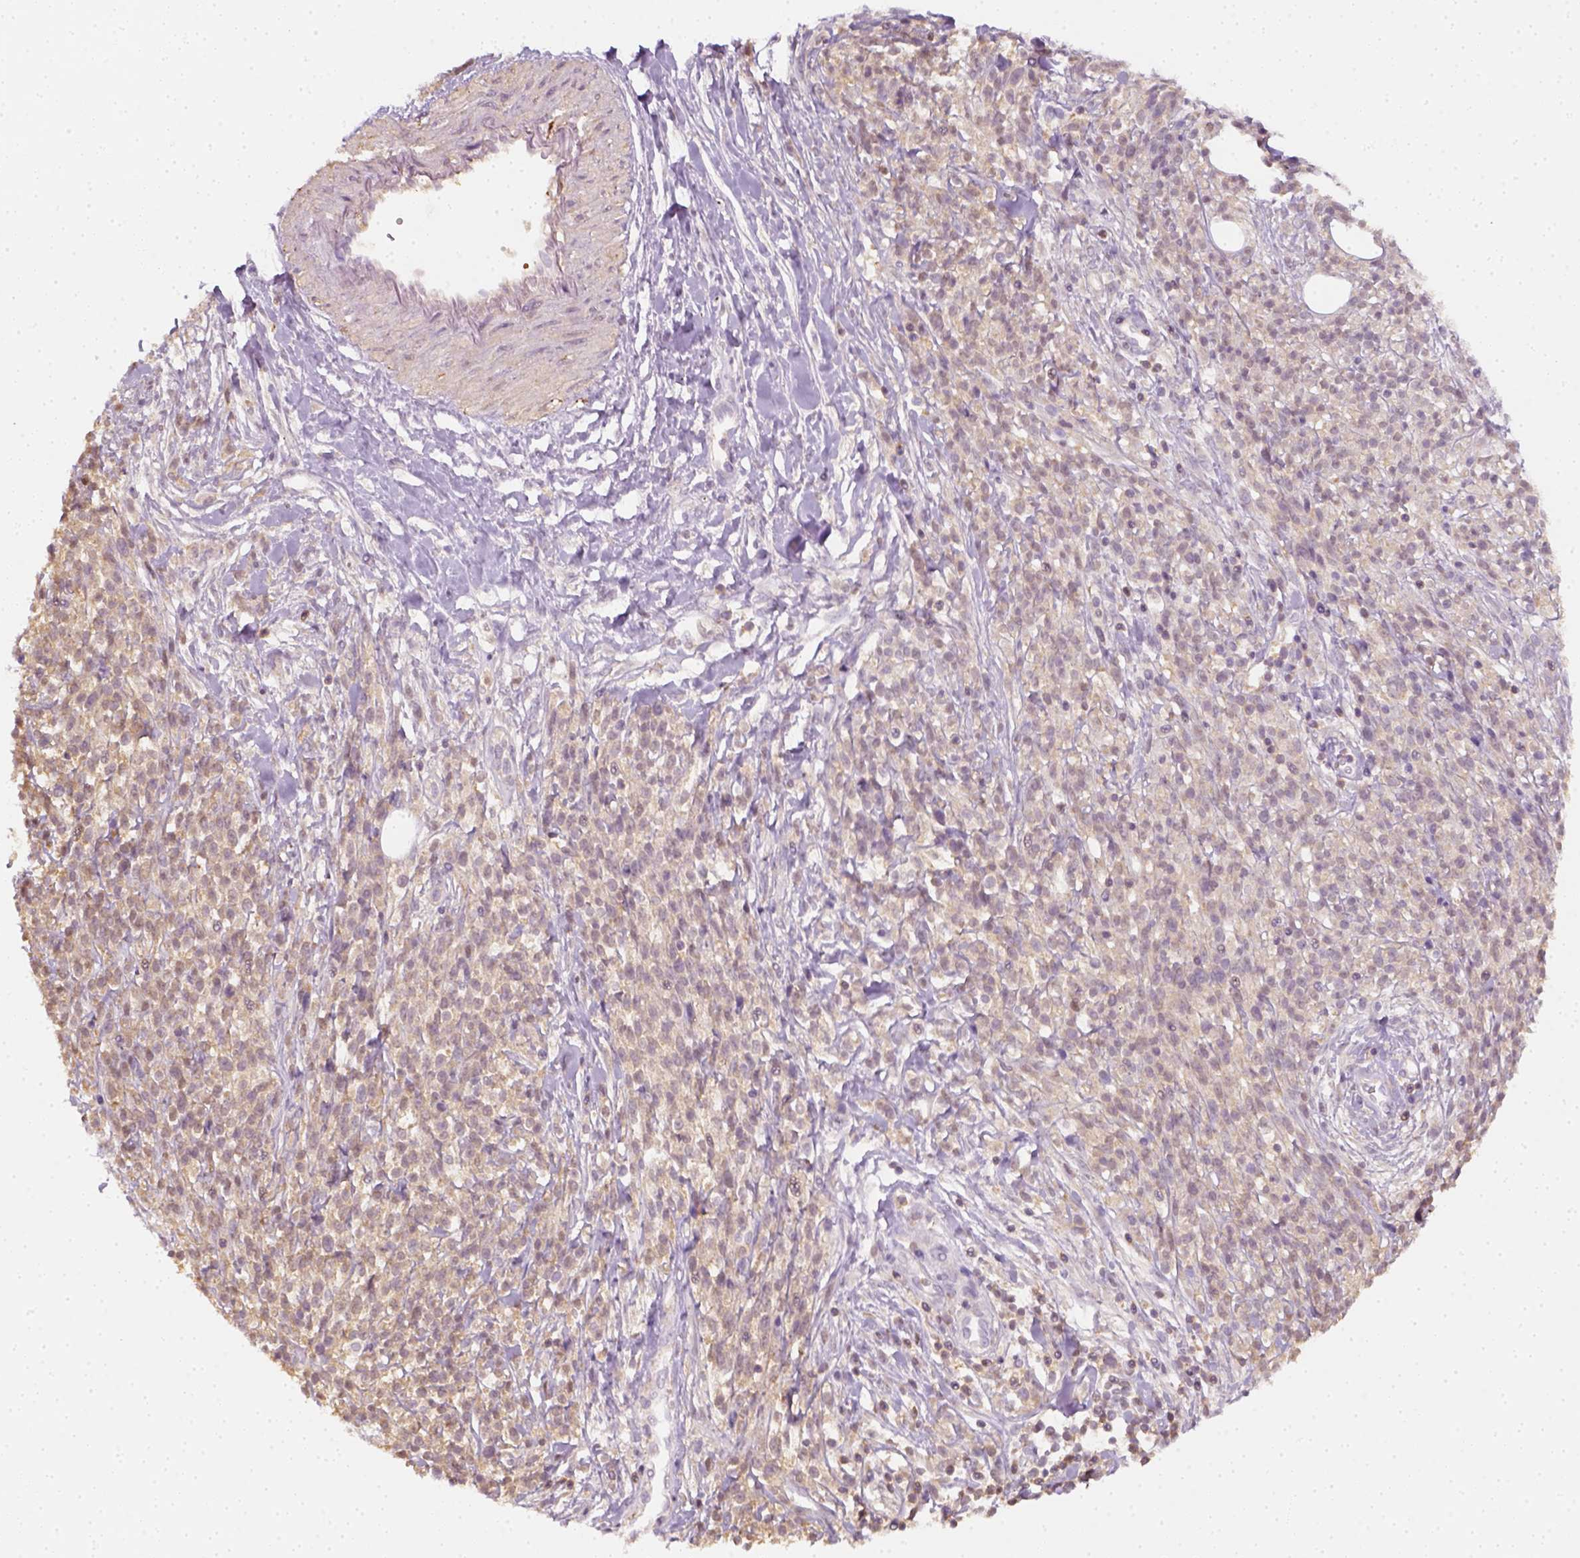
{"staining": {"intensity": "weak", "quantity": ">75%", "location": "cytoplasmic/membranous"}, "tissue": "melanoma", "cell_type": "Tumor cells", "image_type": "cancer", "snomed": [{"axis": "morphology", "description": "Malignant melanoma, NOS"}, {"axis": "topography", "description": "Skin"}, {"axis": "topography", "description": "Skin of trunk"}], "caption": "Weak cytoplasmic/membranous protein positivity is identified in about >75% of tumor cells in melanoma. Using DAB (3,3'-diaminobenzidine) (brown) and hematoxylin (blue) stains, captured at high magnification using brightfield microscopy.", "gene": "EPHB1", "patient": {"sex": "male", "age": 74}}